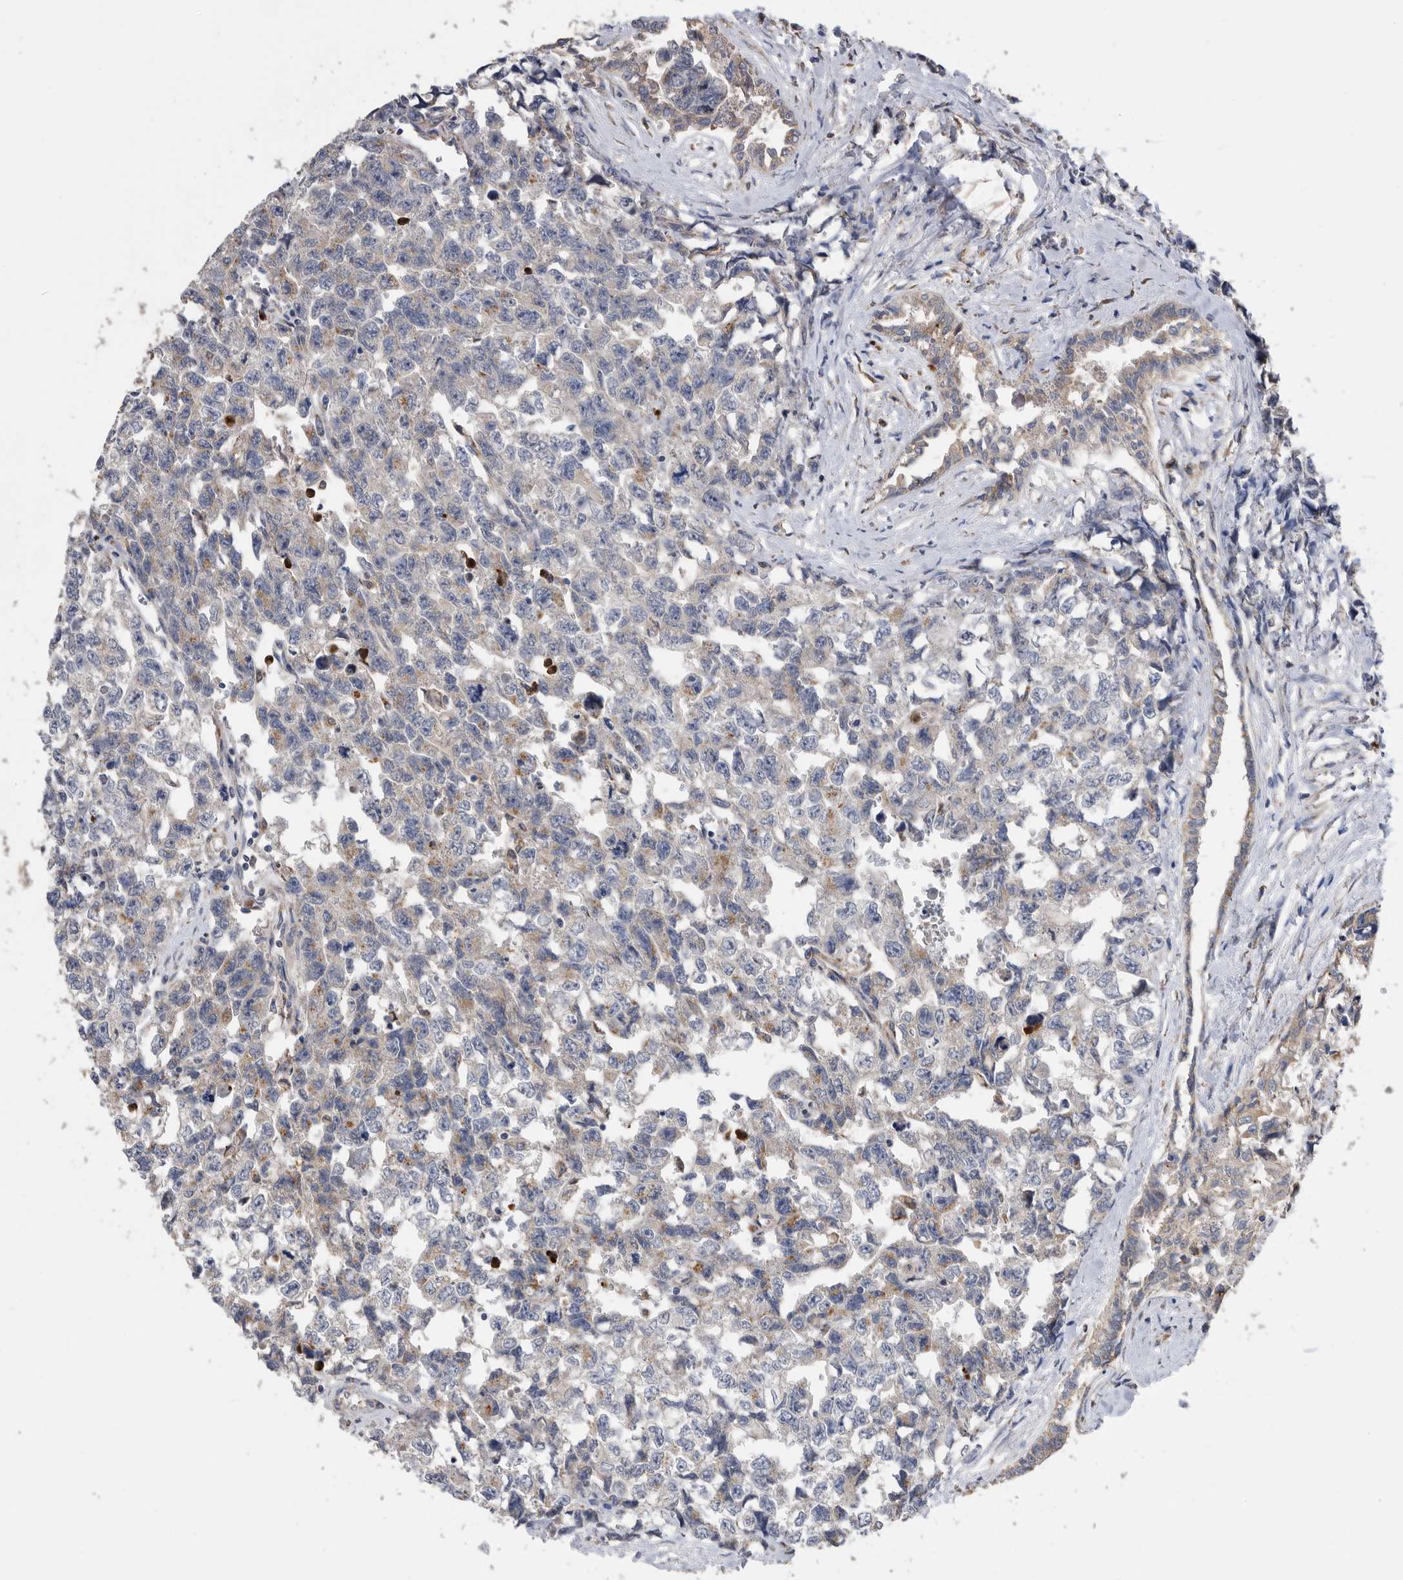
{"staining": {"intensity": "weak", "quantity": "25%-75%", "location": "cytoplasmic/membranous"}, "tissue": "testis cancer", "cell_type": "Tumor cells", "image_type": "cancer", "snomed": [{"axis": "morphology", "description": "Carcinoma, Embryonal, NOS"}, {"axis": "topography", "description": "Testis"}], "caption": "Embryonal carcinoma (testis) stained with immunohistochemistry (IHC) reveals weak cytoplasmic/membranous expression in about 25%-75% of tumor cells.", "gene": "CRISPLD2", "patient": {"sex": "male", "age": 31}}